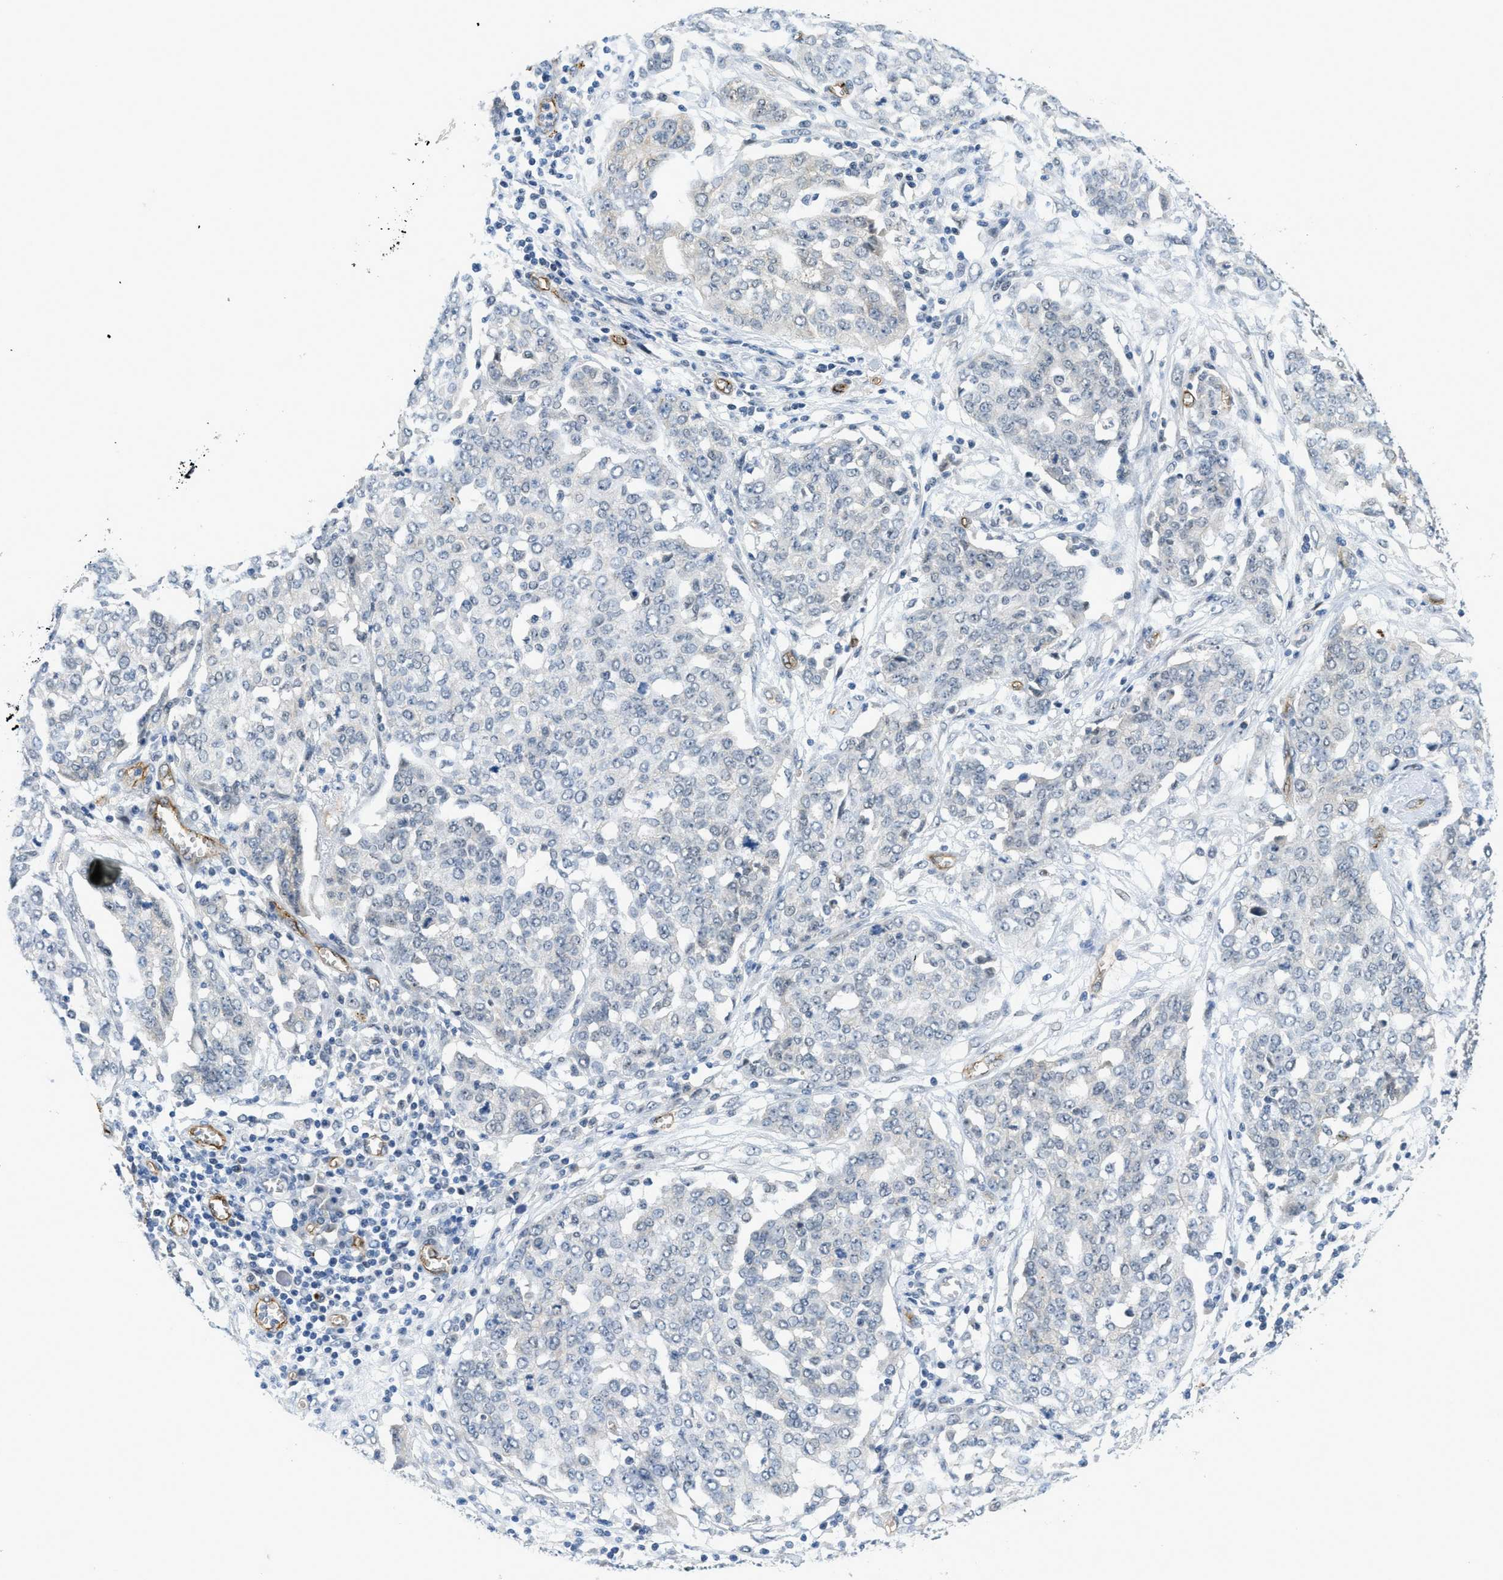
{"staining": {"intensity": "negative", "quantity": "none", "location": "none"}, "tissue": "ovarian cancer", "cell_type": "Tumor cells", "image_type": "cancer", "snomed": [{"axis": "morphology", "description": "Cystadenocarcinoma, serous, NOS"}, {"axis": "topography", "description": "Soft tissue"}, {"axis": "topography", "description": "Ovary"}], "caption": "There is no significant expression in tumor cells of serous cystadenocarcinoma (ovarian).", "gene": "SLCO2A1", "patient": {"sex": "female", "age": 57}}